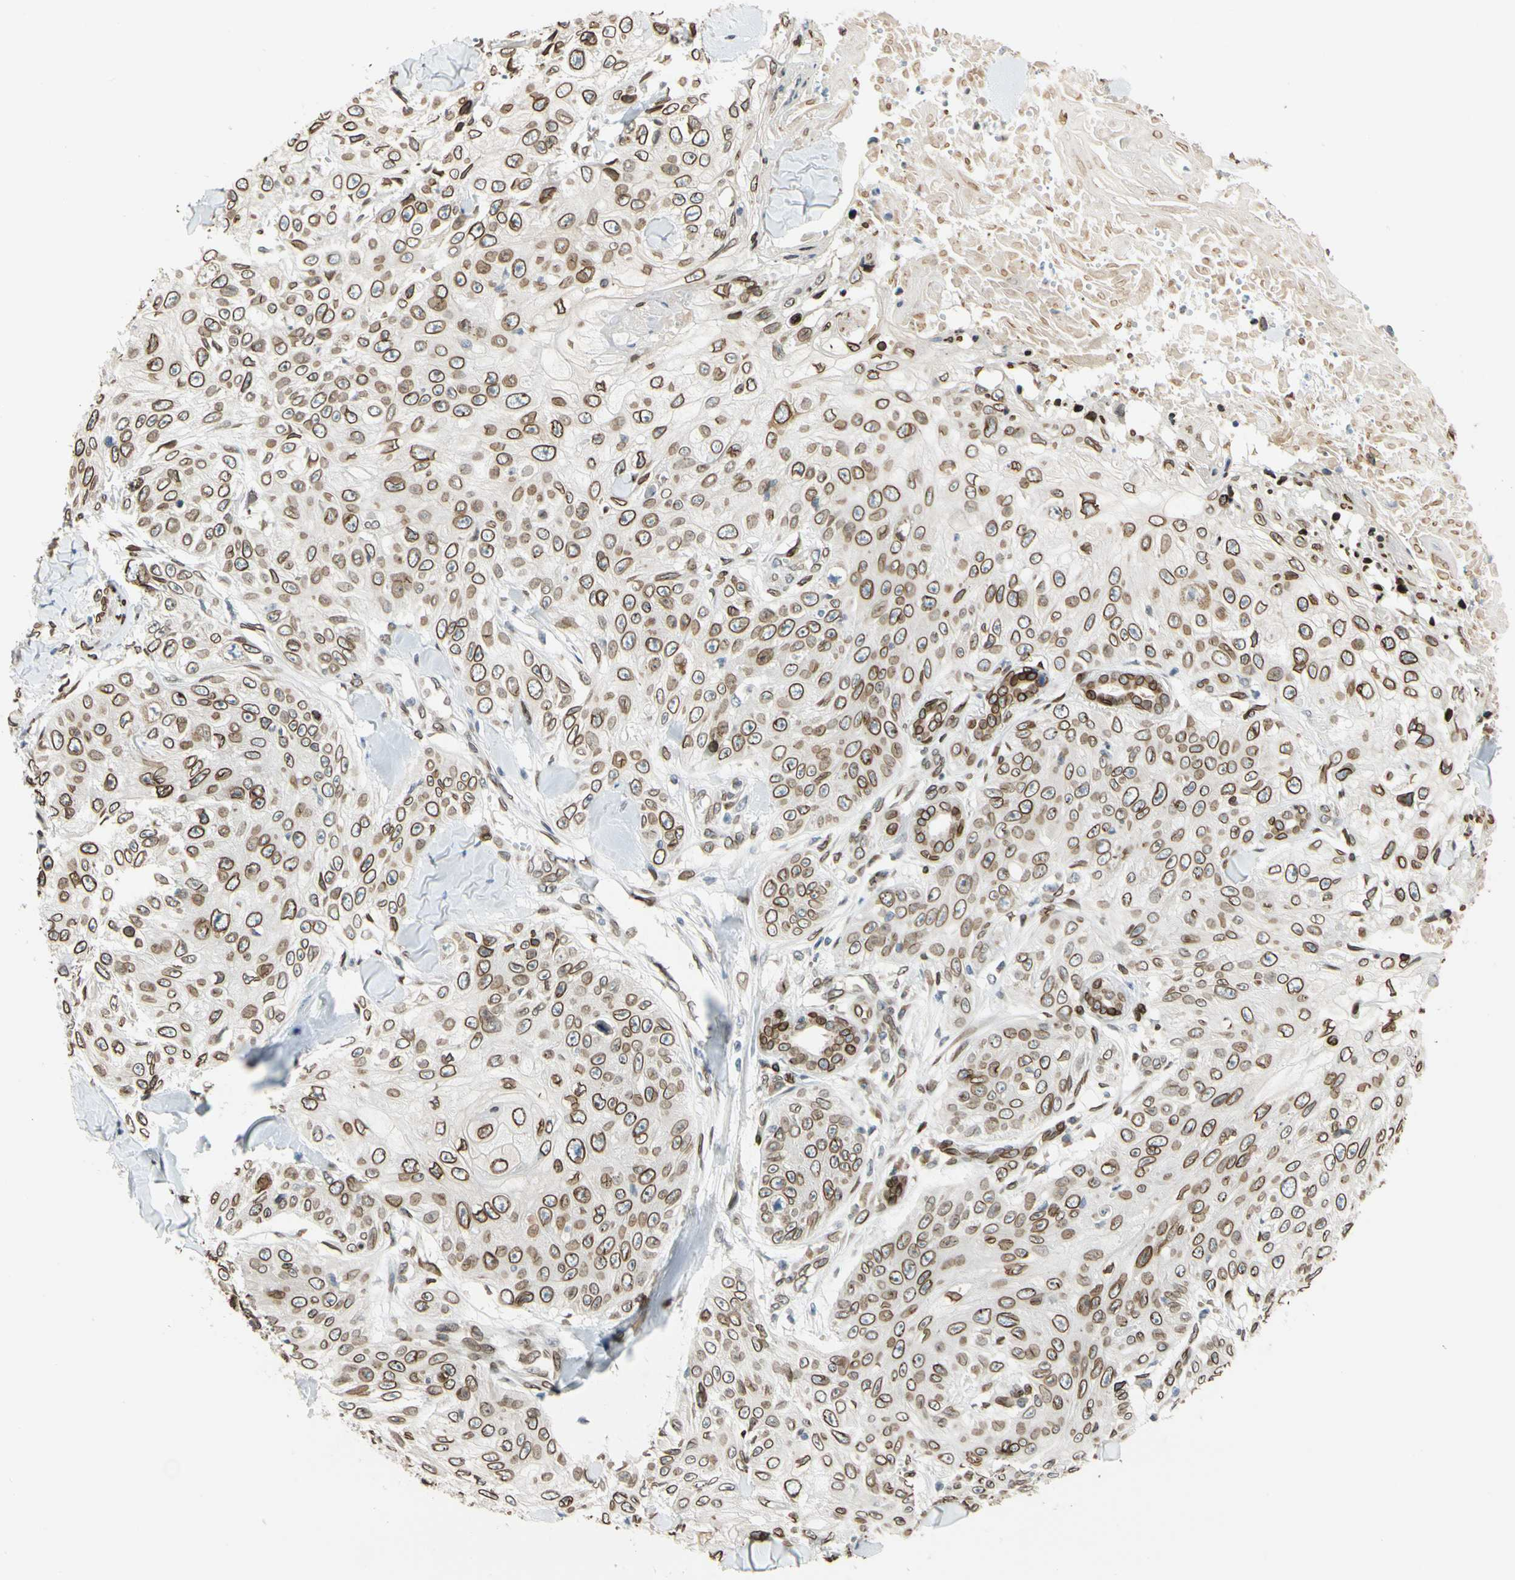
{"staining": {"intensity": "strong", "quantity": ">75%", "location": "cytoplasmic/membranous,nuclear"}, "tissue": "skin cancer", "cell_type": "Tumor cells", "image_type": "cancer", "snomed": [{"axis": "morphology", "description": "Squamous cell carcinoma, NOS"}, {"axis": "topography", "description": "Skin"}], "caption": "IHC (DAB) staining of skin cancer displays strong cytoplasmic/membranous and nuclear protein positivity in about >75% of tumor cells. The staining was performed using DAB to visualize the protein expression in brown, while the nuclei were stained in blue with hematoxylin (Magnification: 20x).", "gene": "SUN1", "patient": {"sex": "male", "age": 86}}